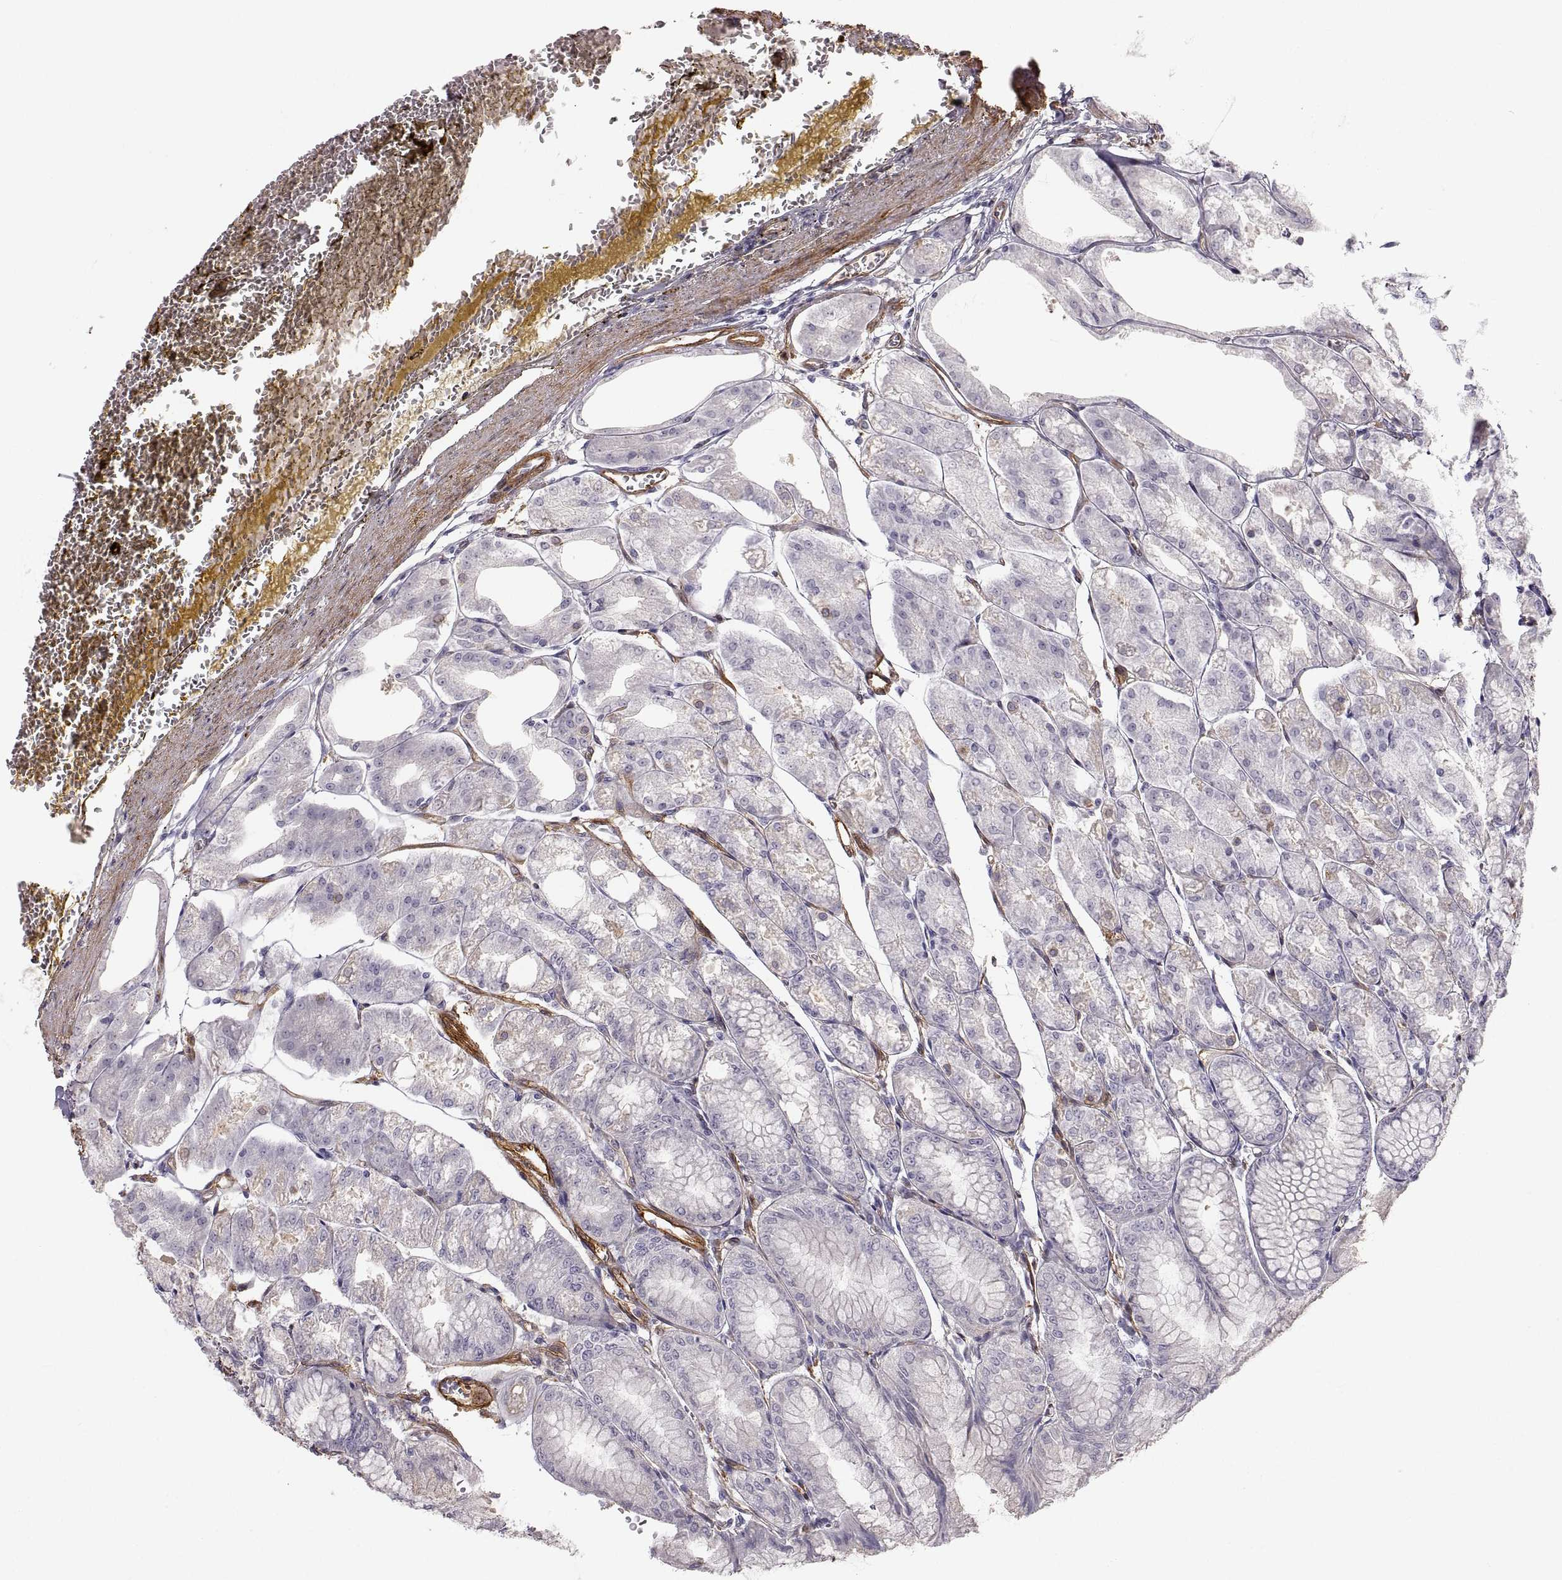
{"staining": {"intensity": "negative", "quantity": "none", "location": "none"}, "tissue": "stomach", "cell_type": "Glandular cells", "image_type": "normal", "snomed": [{"axis": "morphology", "description": "Normal tissue, NOS"}, {"axis": "topography", "description": "Stomach, lower"}], "caption": "Glandular cells show no significant protein positivity in normal stomach.", "gene": "PGM5", "patient": {"sex": "male", "age": 71}}